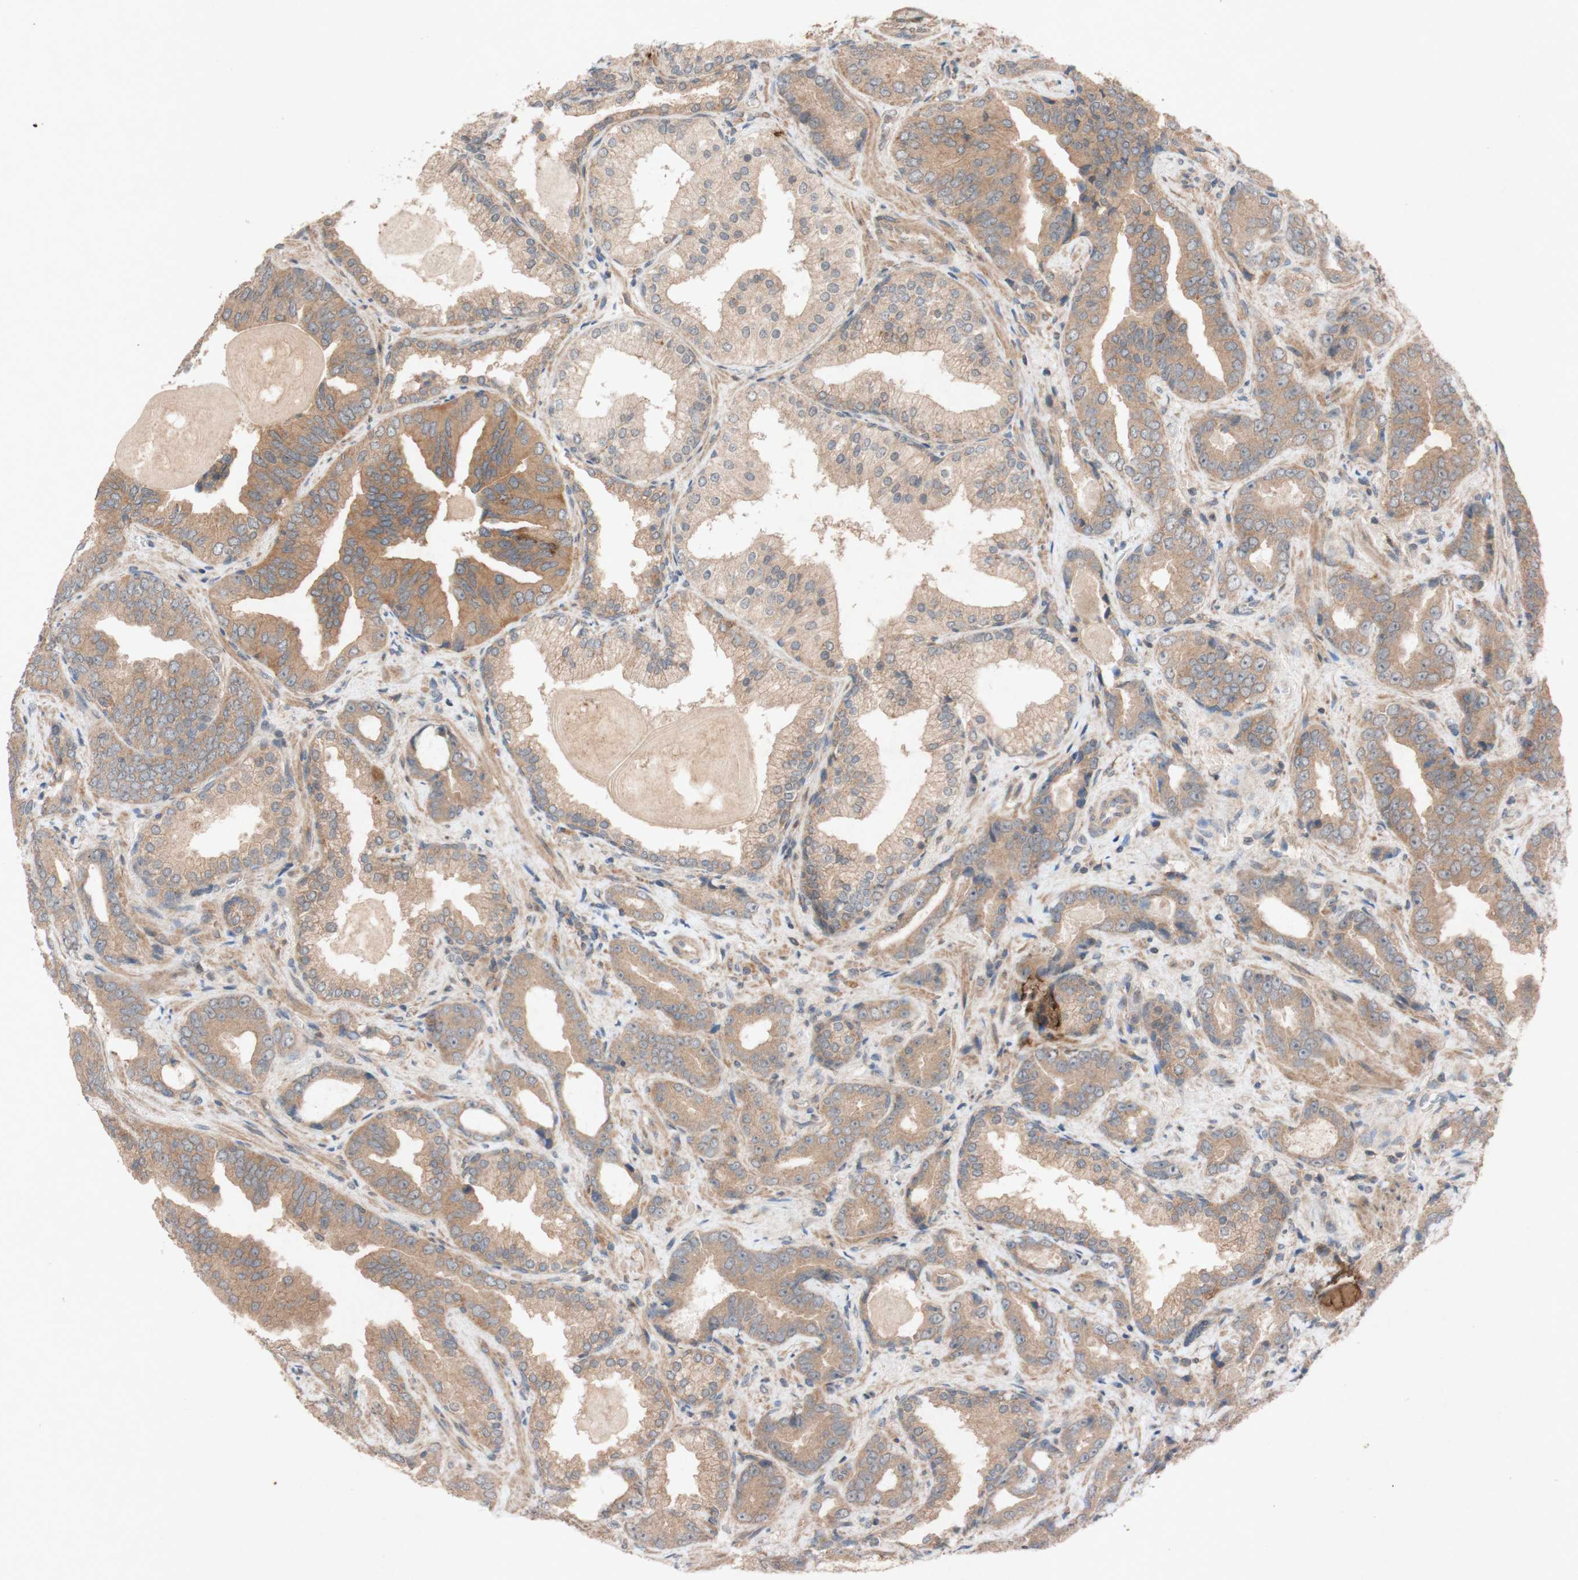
{"staining": {"intensity": "weak", "quantity": ">75%", "location": "cytoplasmic/membranous"}, "tissue": "prostate cancer", "cell_type": "Tumor cells", "image_type": "cancer", "snomed": [{"axis": "morphology", "description": "Adenocarcinoma, Low grade"}, {"axis": "topography", "description": "Prostate"}], "caption": "Human low-grade adenocarcinoma (prostate) stained with a protein marker reveals weak staining in tumor cells.", "gene": "ATP6V1F", "patient": {"sex": "male", "age": 60}}